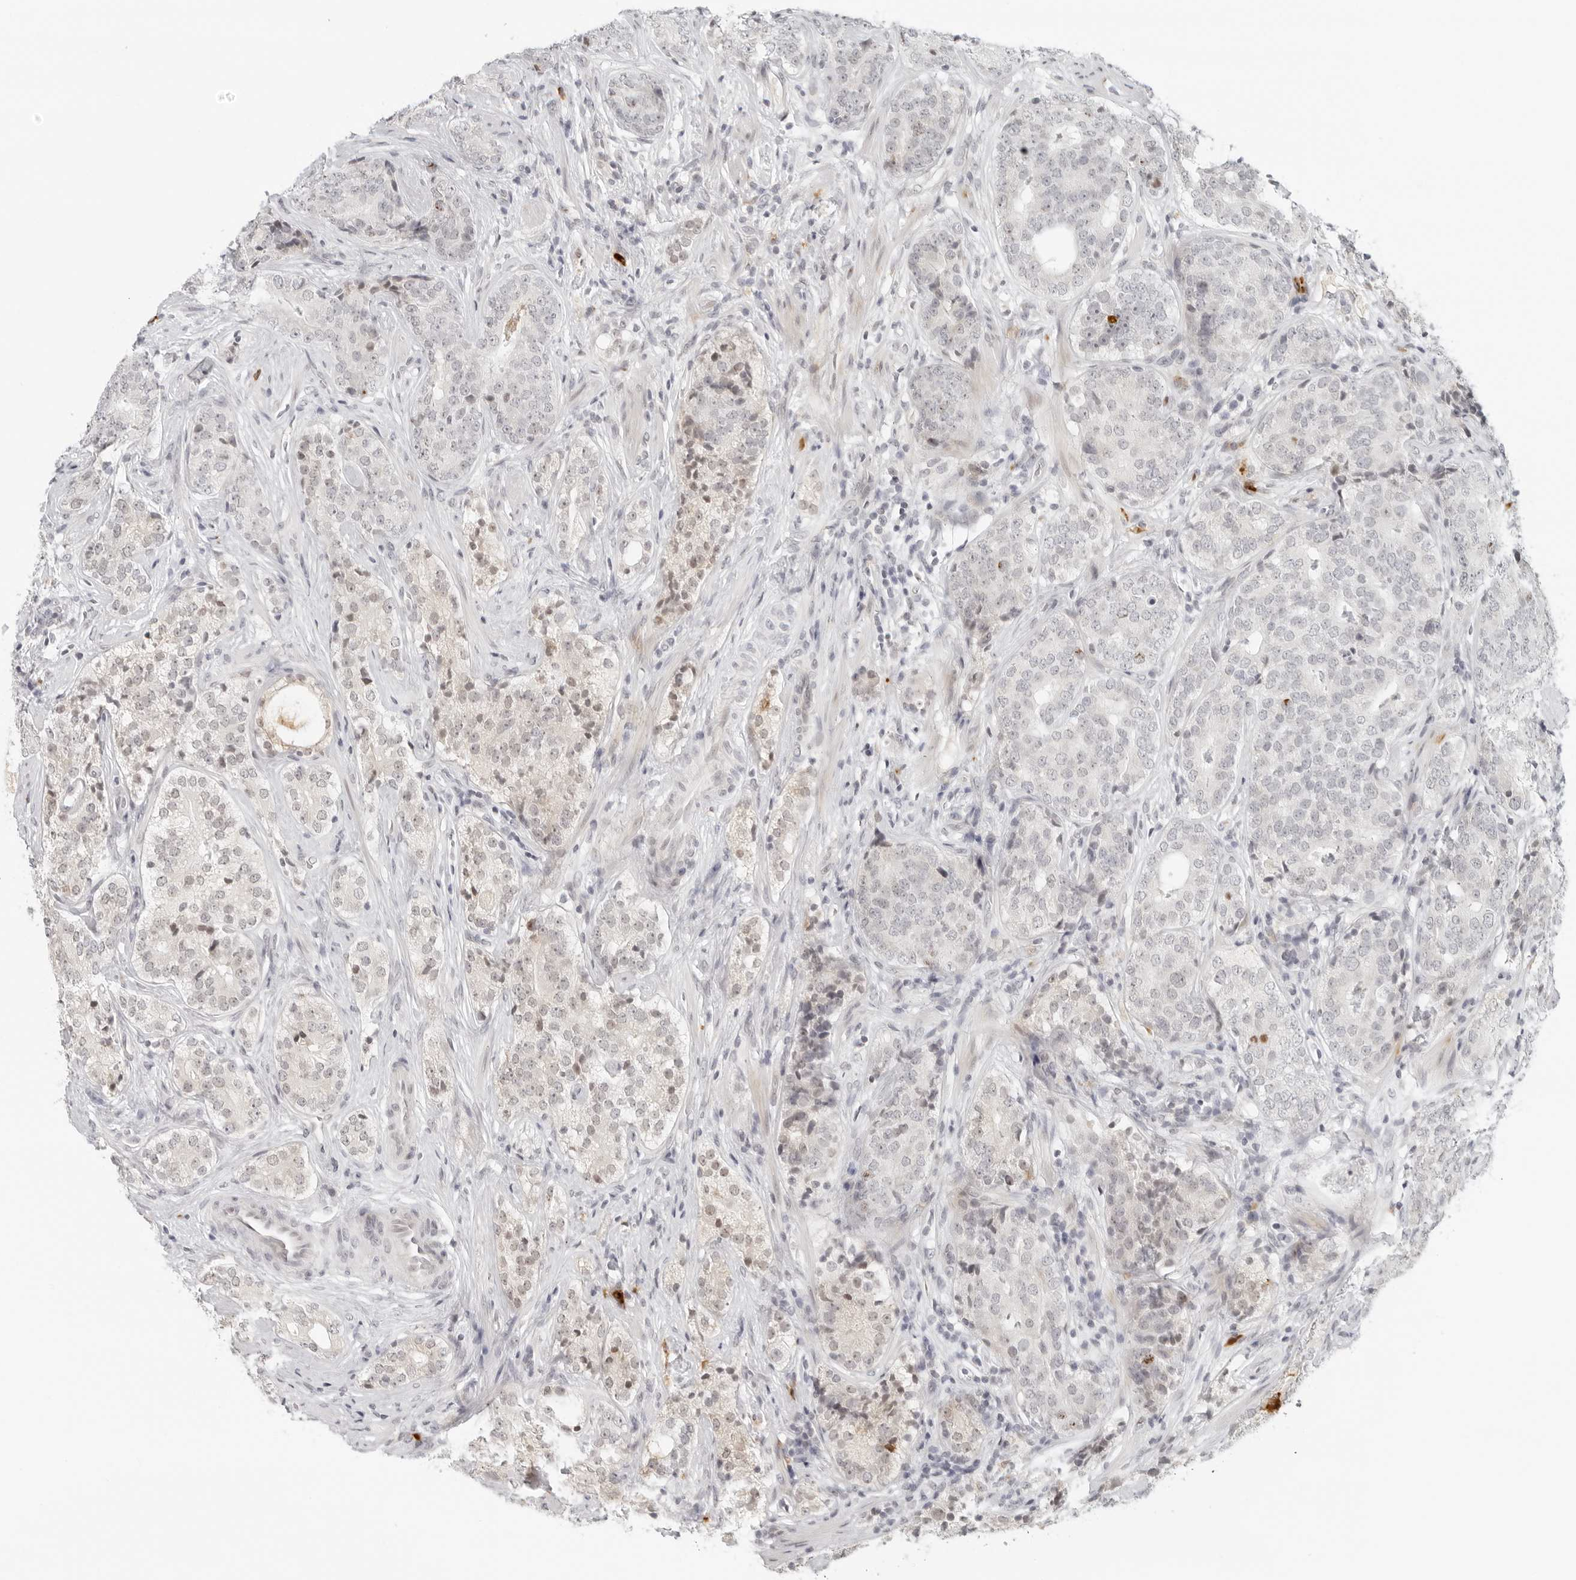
{"staining": {"intensity": "weak", "quantity": "<25%", "location": "nuclear"}, "tissue": "prostate cancer", "cell_type": "Tumor cells", "image_type": "cancer", "snomed": [{"axis": "morphology", "description": "Adenocarcinoma, High grade"}, {"axis": "topography", "description": "Prostate"}], "caption": "DAB (3,3'-diaminobenzidine) immunohistochemical staining of prostate cancer (adenocarcinoma (high-grade)) reveals no significant staining in tumor cells.", "gene": "ZNF678", "patient": {"sex": "male", "age": 56}}